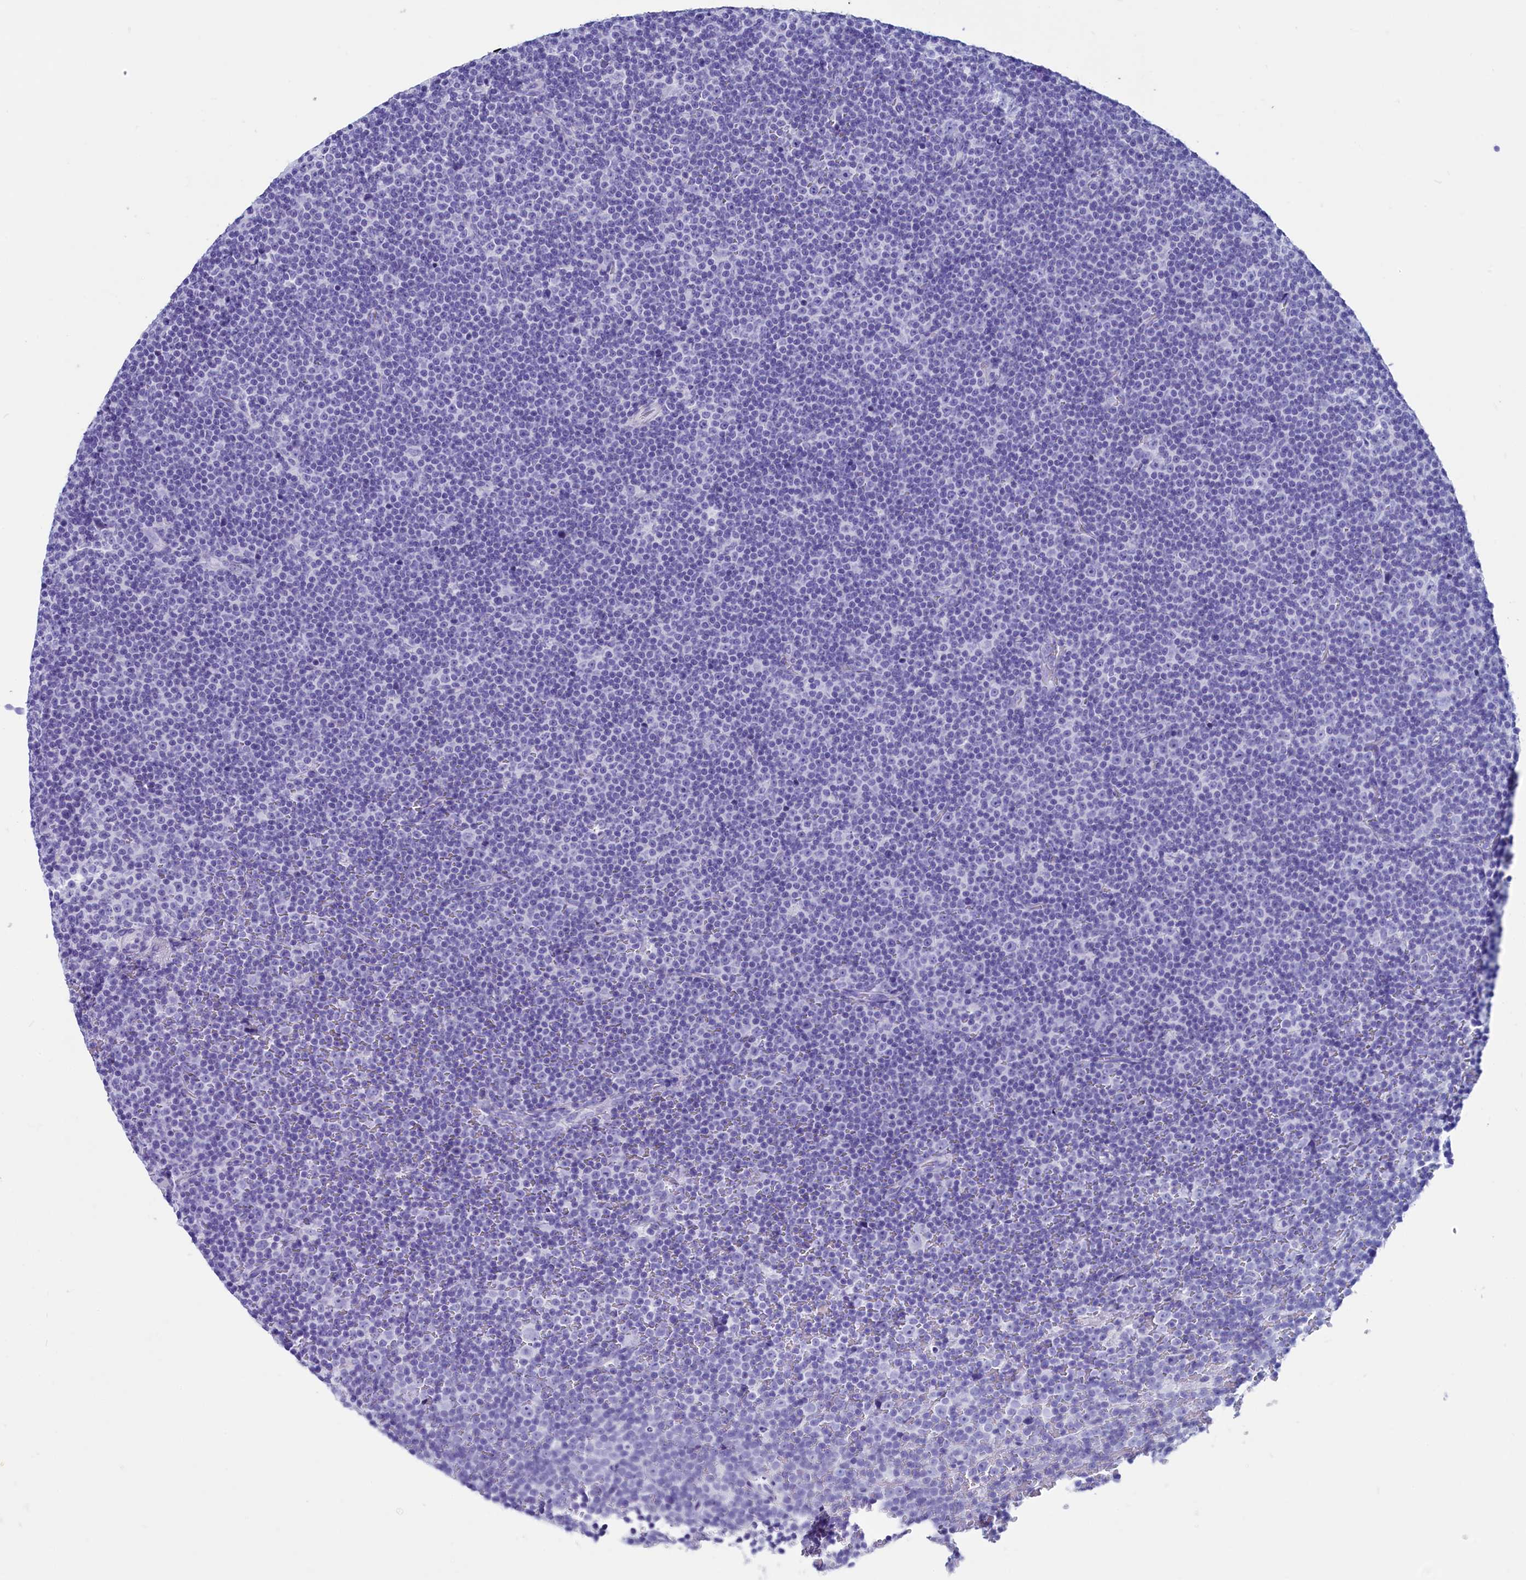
{"staining": {"intensity": "negative", "quantity": "none", "location": "none"}, "tissue": "lymphoma", "cell_type": "Tumor cells", "image_type": "cancer", "snomed": [{"axis": "morphology", "description": "Malignant lymphoma, non-Hodgkin's type, Low grade"}, {"axis": "topography", "description": "Lymph node"}], "caption": "High power microscopy histopathology image of an immunohistochemistry (IHC) image of lymphoma, revealing no significant positivity in tumor cells.", "gene": "ANKRD29", "patient": {"sex": "female", "age": 67}}